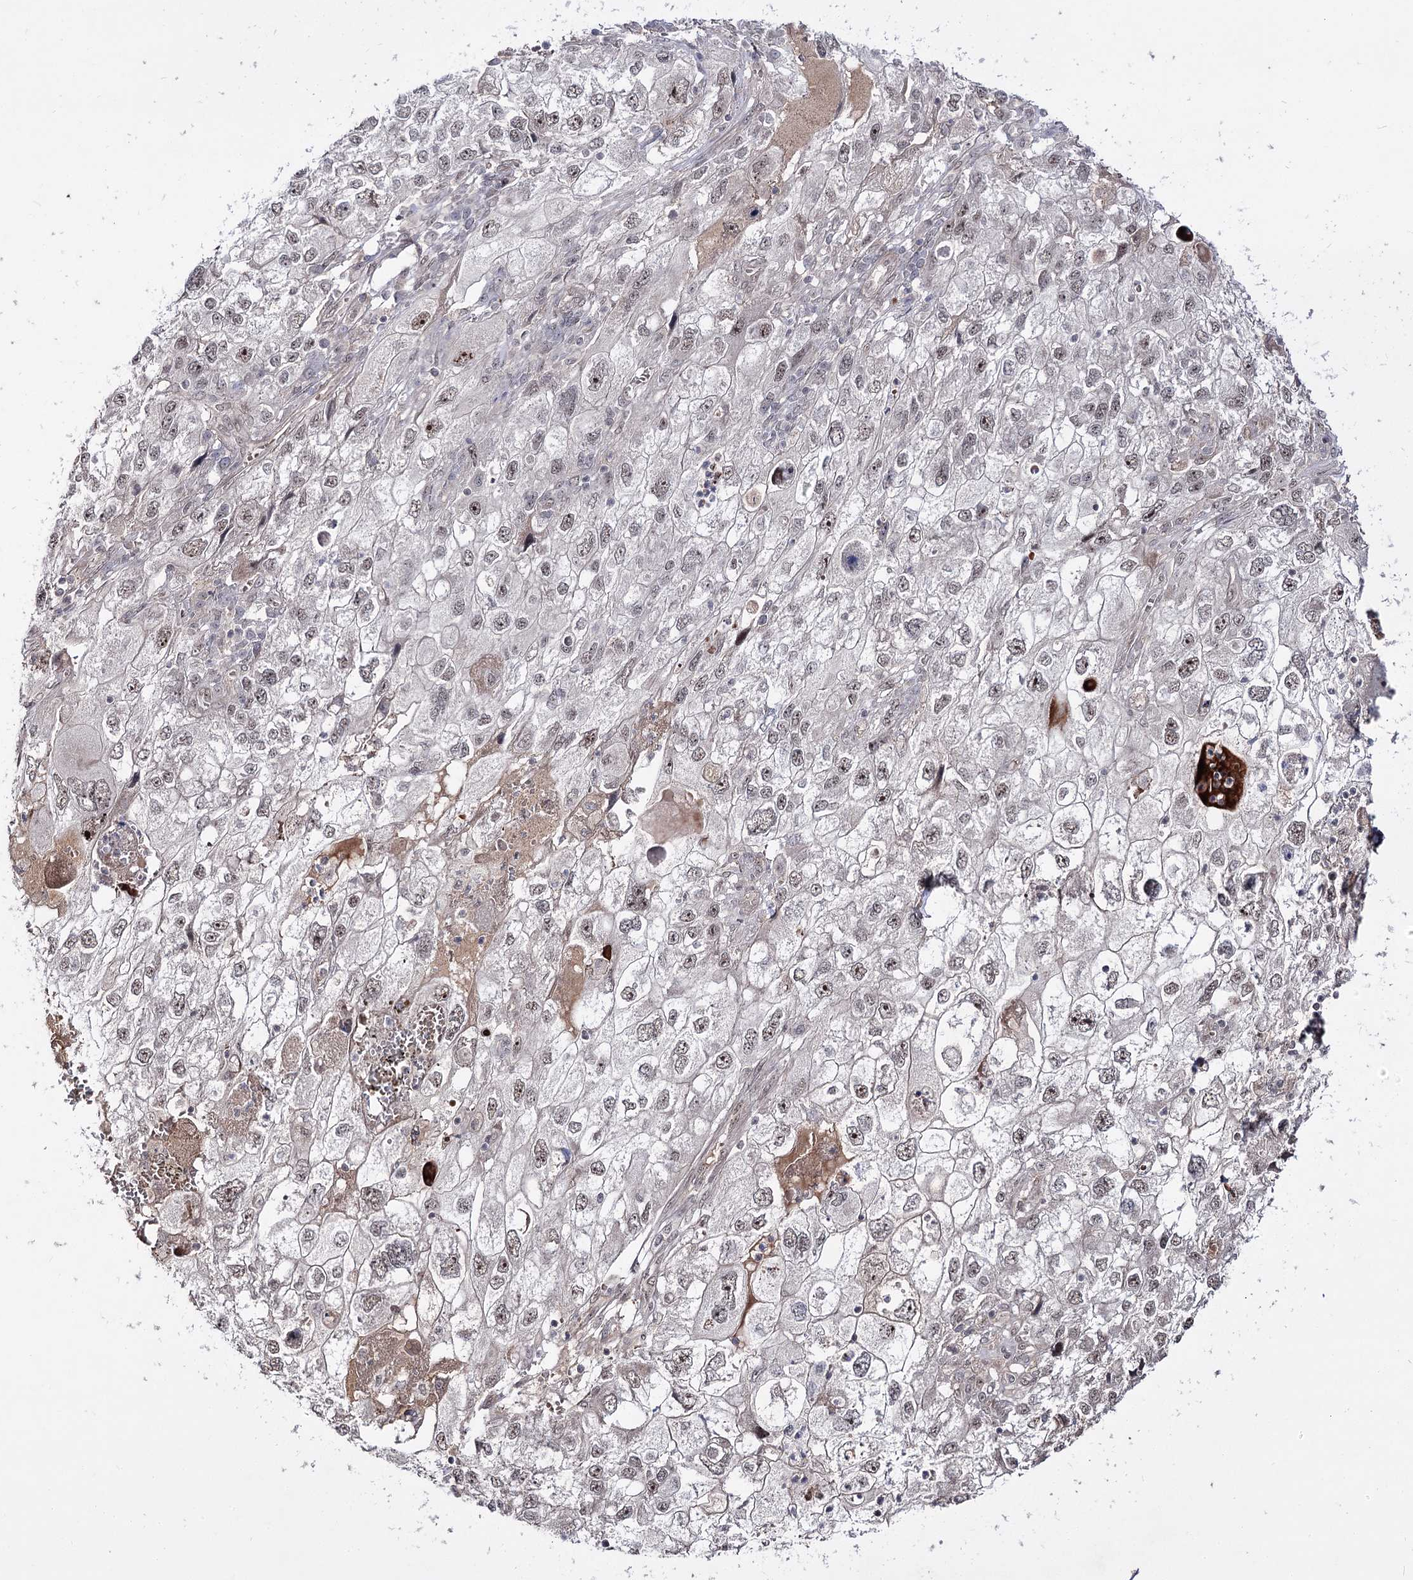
{"staining": {"intensity": "weak", "quantity": "25%-75%", "location": "nuclear"}, "tissue": "endometrial cancer", "cell_type": "Tumor cells", "image_type": "cancer", "snomed": [{"axis": "morphology", "description": "Adenocarcinoma, NOS"}, {"axis": "topography", "description": "Endometrium"}], "caption": "Immunohistochemistry photomicrograph of neoplastic tissue: endometrial cancer stained using immunohistochemistry (IHC) shows low levels of weak protein expression localized specifically in the nuclear of tumor cells, appearing as a nuclear brown color.", "gene": "RRP9", "patient": {"sex": "female", "age": 49}}